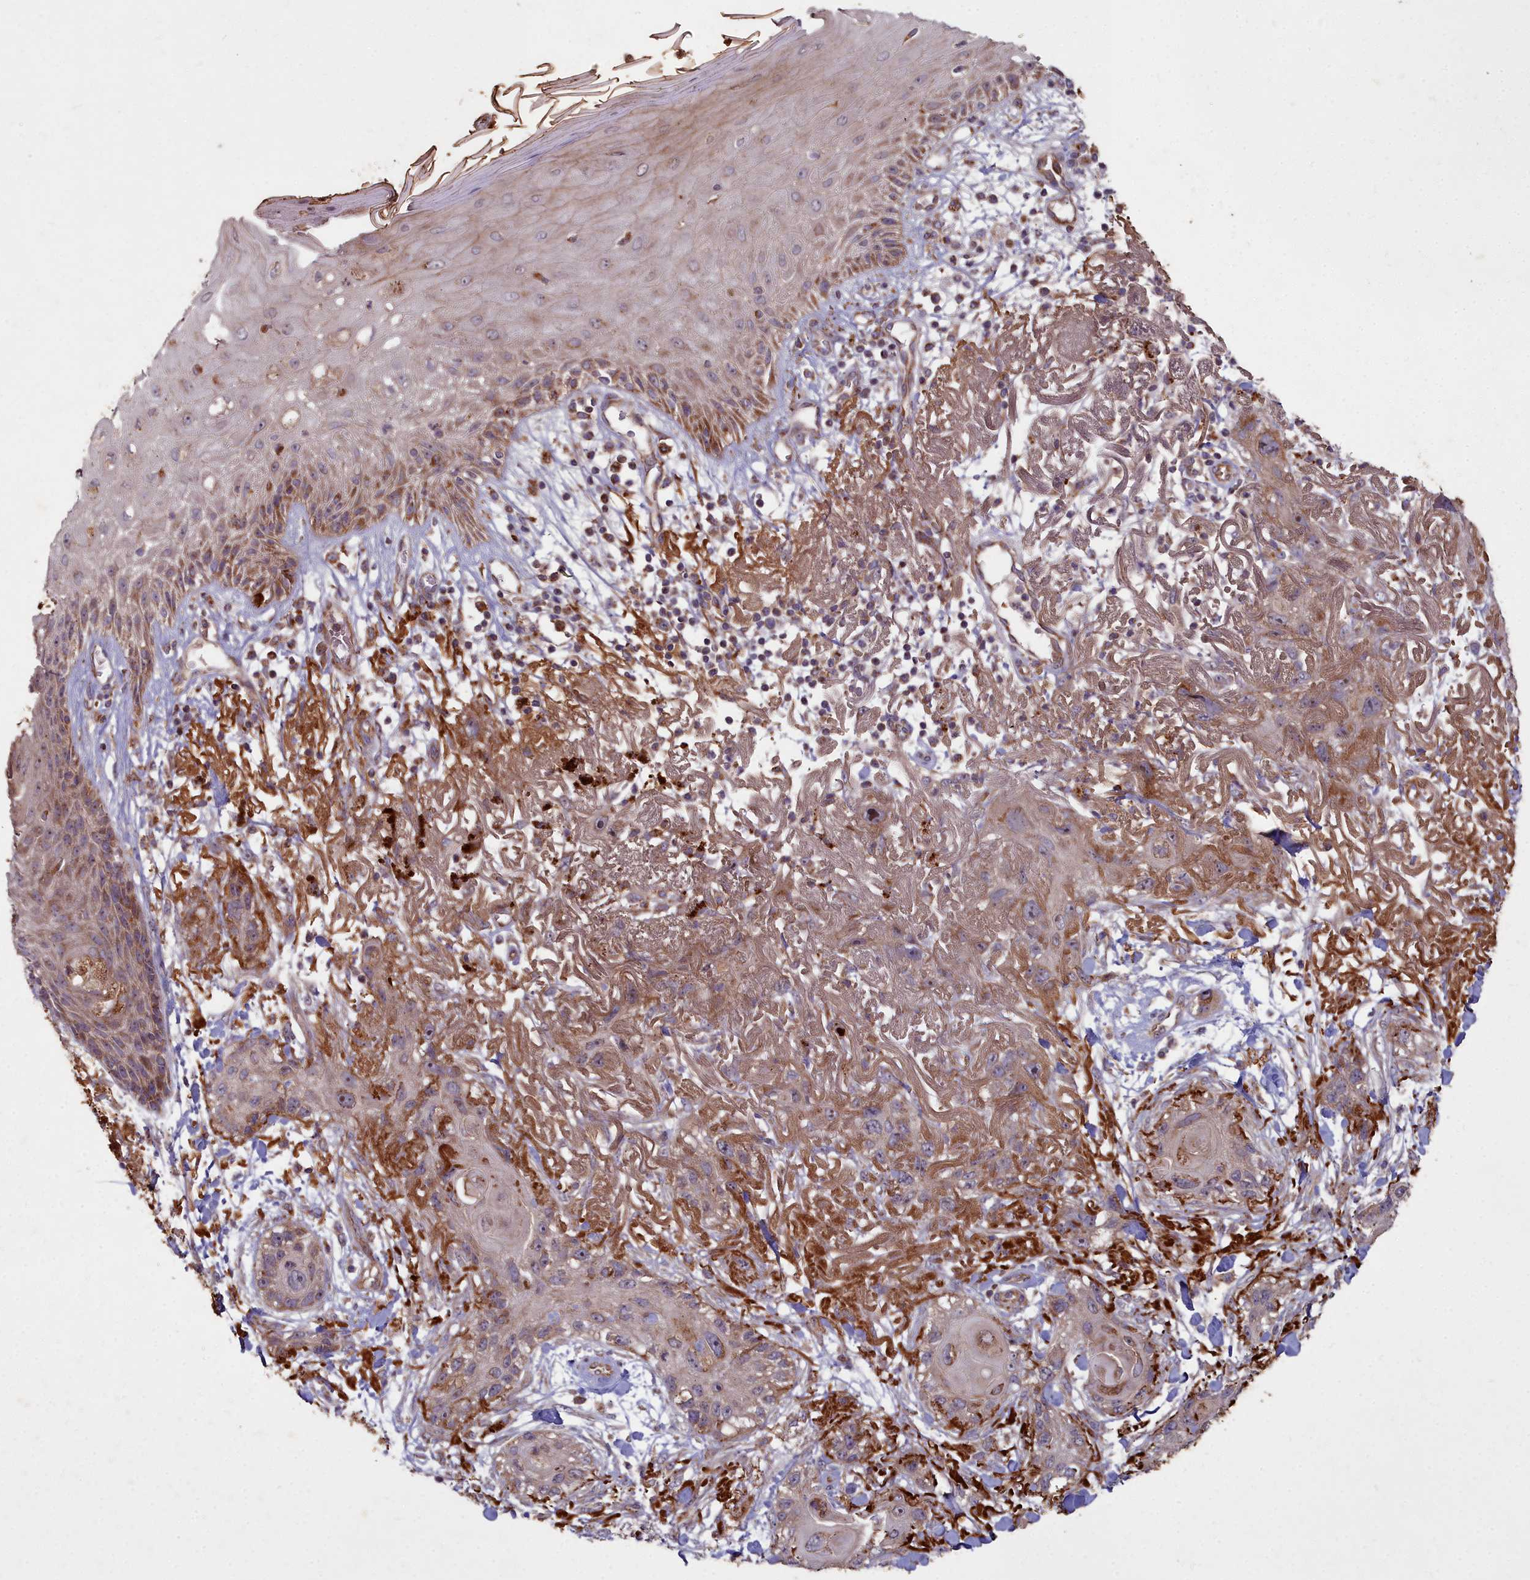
{"staining": {"intensity": "moderate", "quantity": ">75%", "location": "cytoplasmic/membranous"}, "tissue": "skin cancer", "cell_type": "Tumor cells", "image_type": "cancer", "snomed": [{"axis": "morphology", "description": "Normal tissue, NOS"}, {"axis": "morphology", "description": "Squamous cell carcinoma, NOS"}, {"axis": "topography", "description": "Skin"}], "caption": "The image exhibits a brown stain indicating the presence of a protein in the cytoplasmic/membranous of tumor cells in skin cancer (squamous cell carcinoma).", "gene": "COX11", "patient": {"sex": "male", "age": 72}}